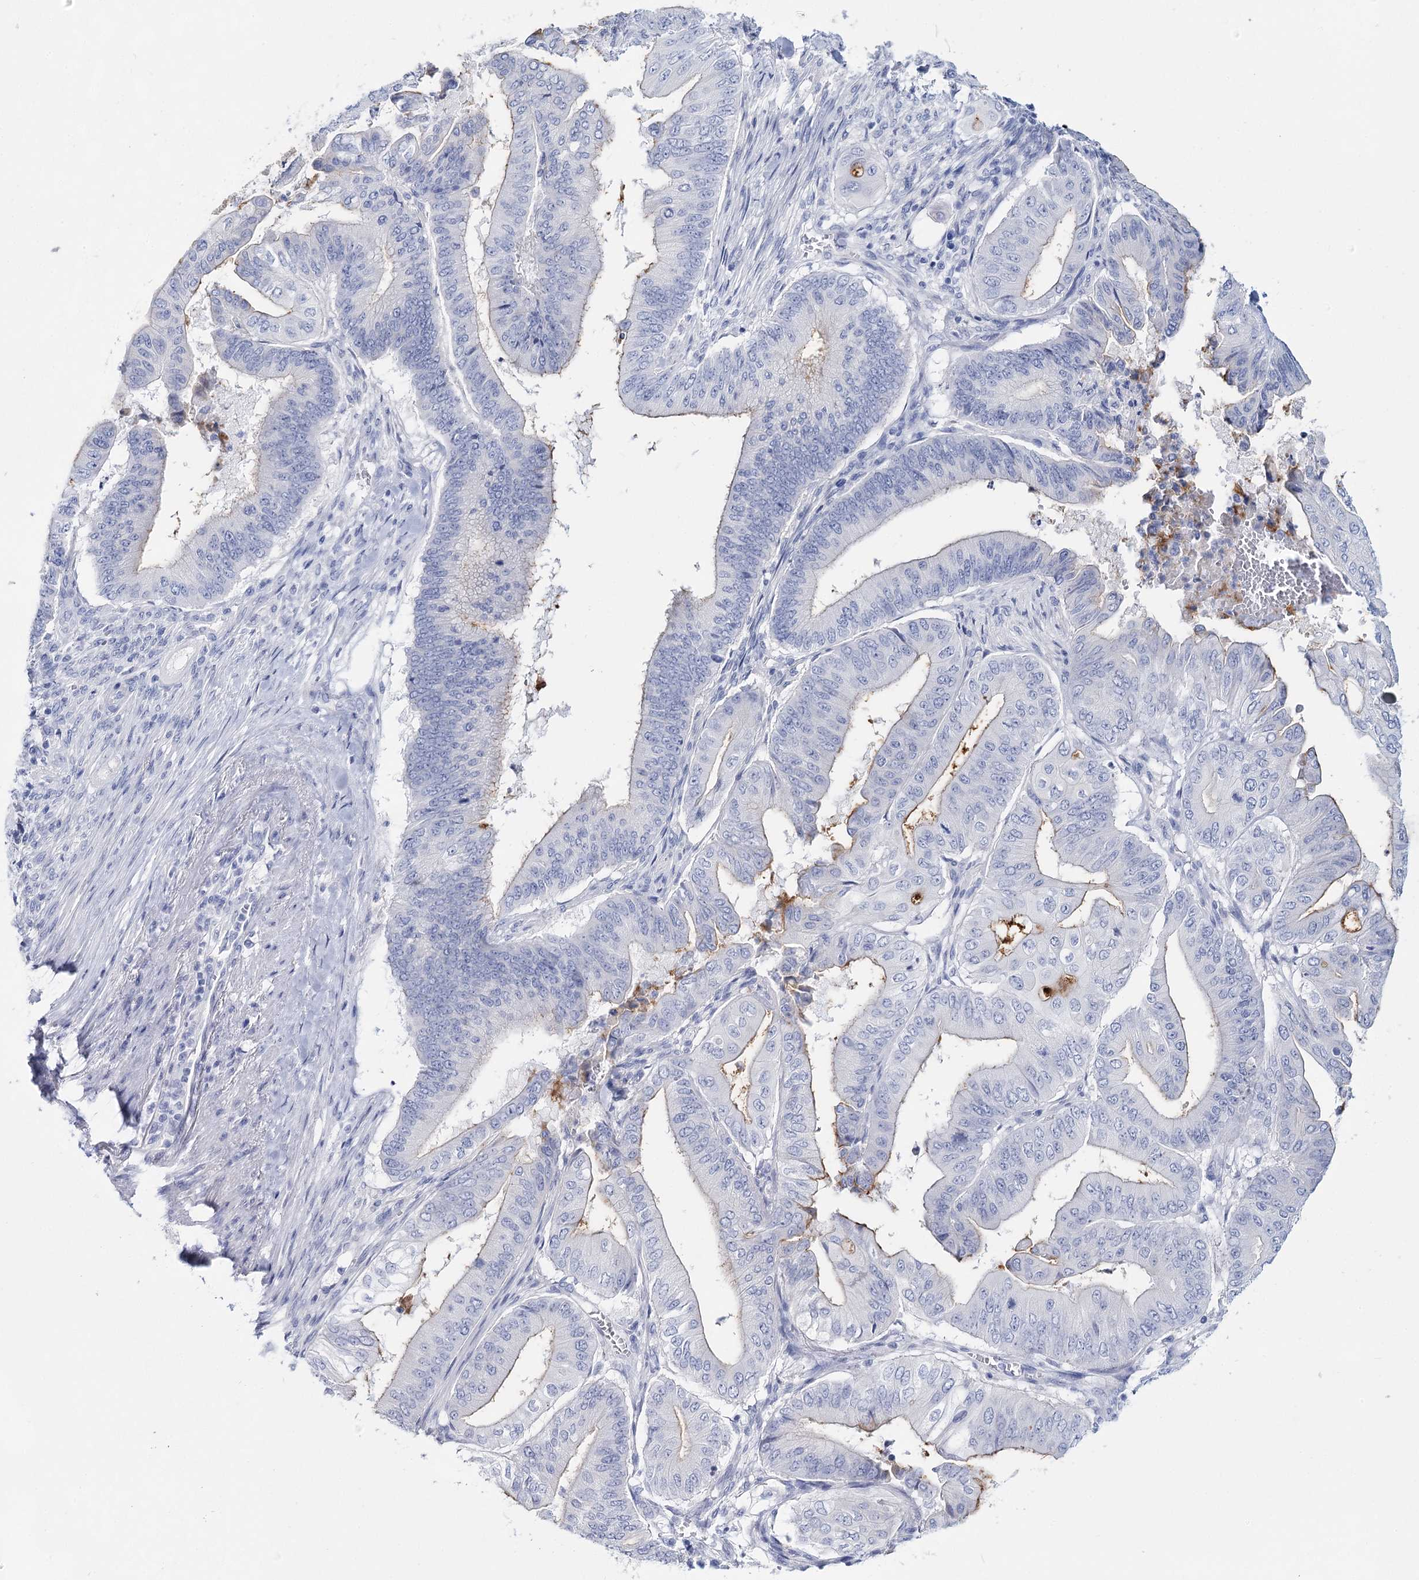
{"staining": {"intensity": "negative", "quantity": "none", "location": "none"}, "tissue": "pancreatic cancer", "cell_type": "Tumor cells", "image_type": "cancer", "snomed": [{"axis": "morphology", "description": "Adenocarcinoma, NOS"}, {"axis": "topography", "description": "Pancreas"}], "caption": "The IHC micrograph has no significant positivity in tumor cells of pancreatic cancer (adenocarcinoma) tissue.", "gene": "SLC17A2", "patient": {"sex": "female", "age": 77}}